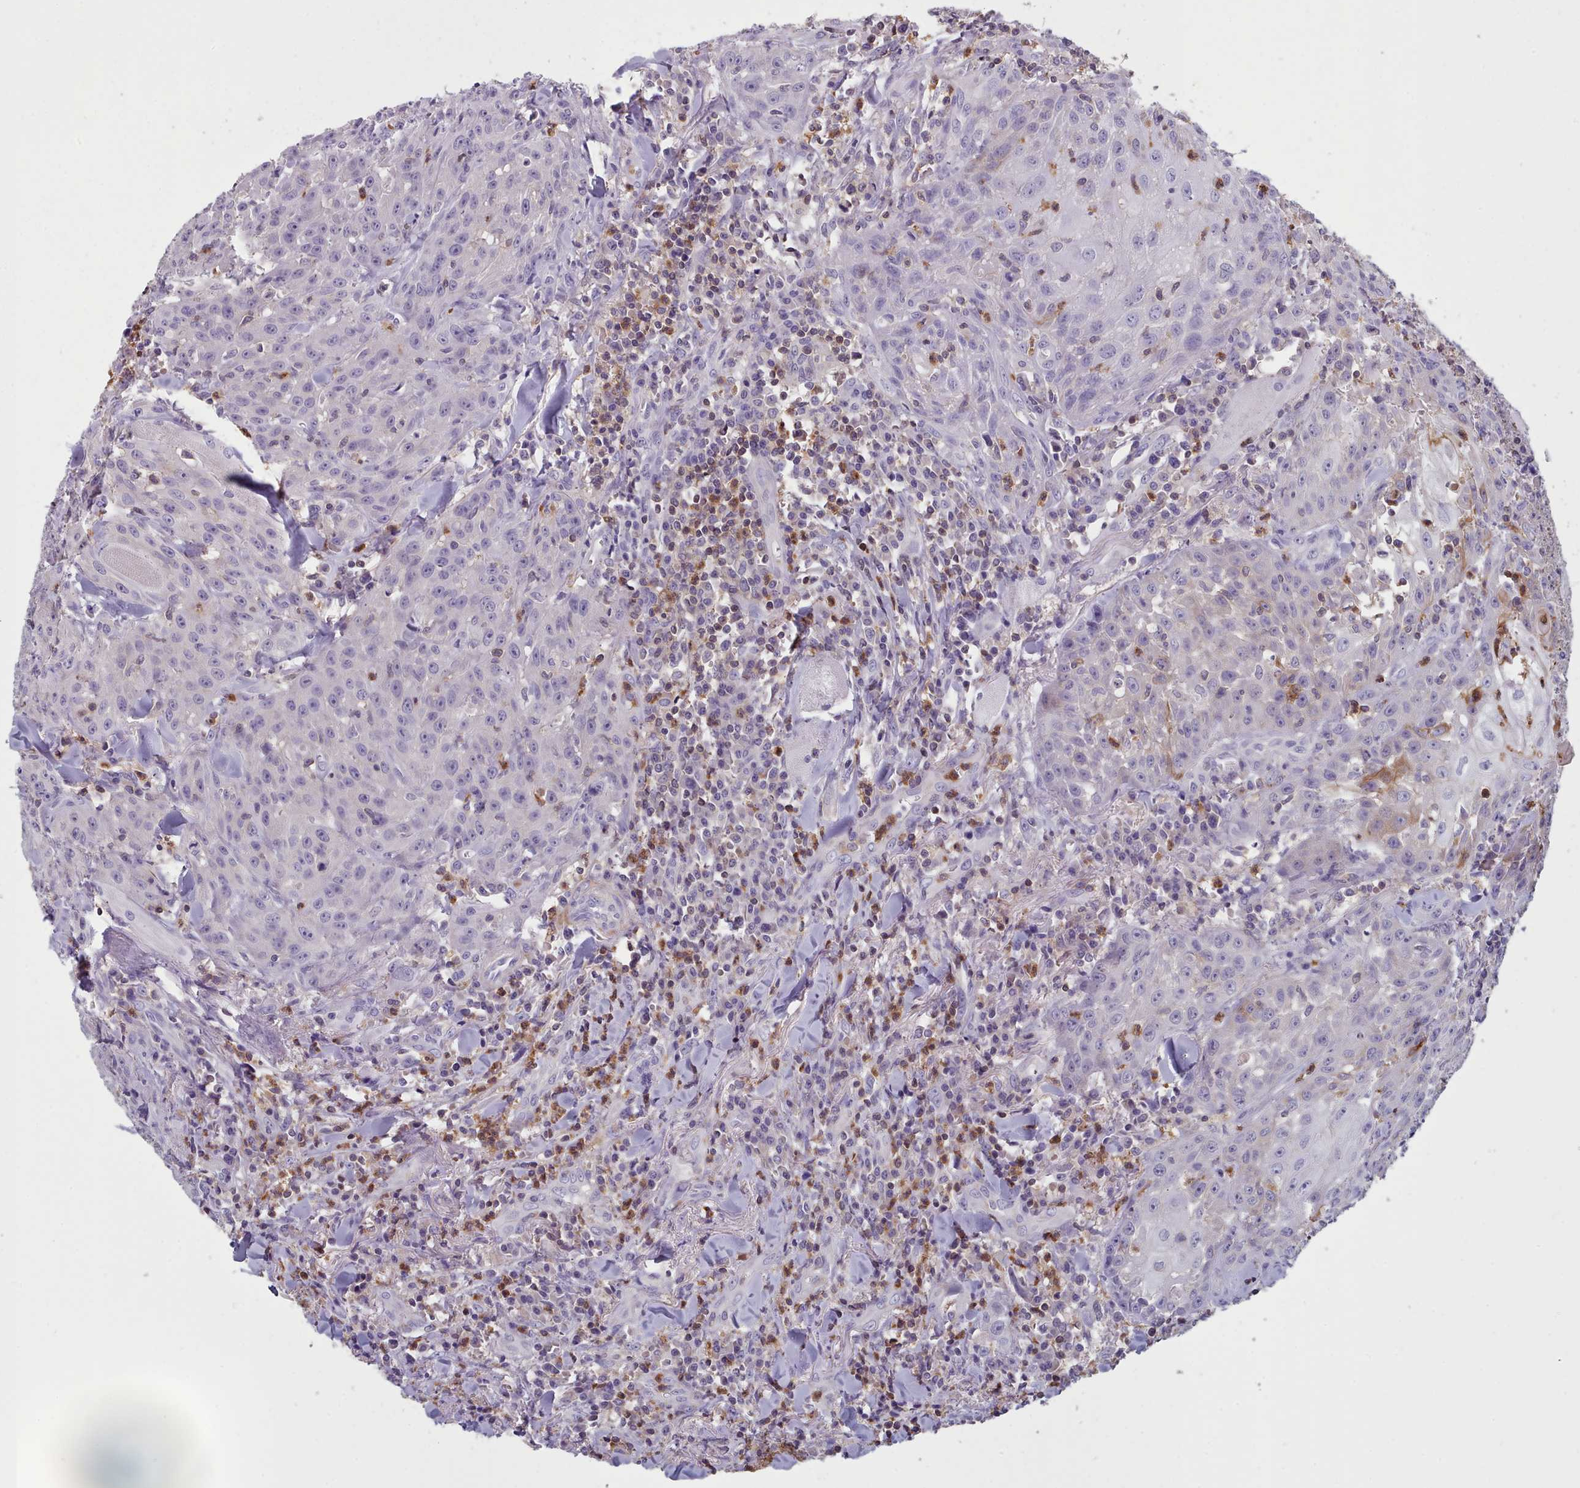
{"staining": {"intensity": "negative", "quantity": "none", "location": "none"}, "tissue": "head and neck cancer", "cell_type": "Tumor cells", "image_type": "cancer", "snomed": [{"axis": "morphology", "description": "Normal tissue, NOS"}, {"axis": "morphology", "description": "Squamous cell carcinoma, NOS"}, {"axis": "topography", "description": "Oral tissue"}, {"axis": "topography", "description": "Head-Neck"}], "caption": "Immunohistochemistry of human head and neck cancer (squamous cell carcinoma) exhibits no expression in tumor cells. (DAB (3,3'-diaminobenzidine) immunohistochemistry, high magnification).", "gene": "RAC2", "patient": {"sex": "female", "age": 70}}